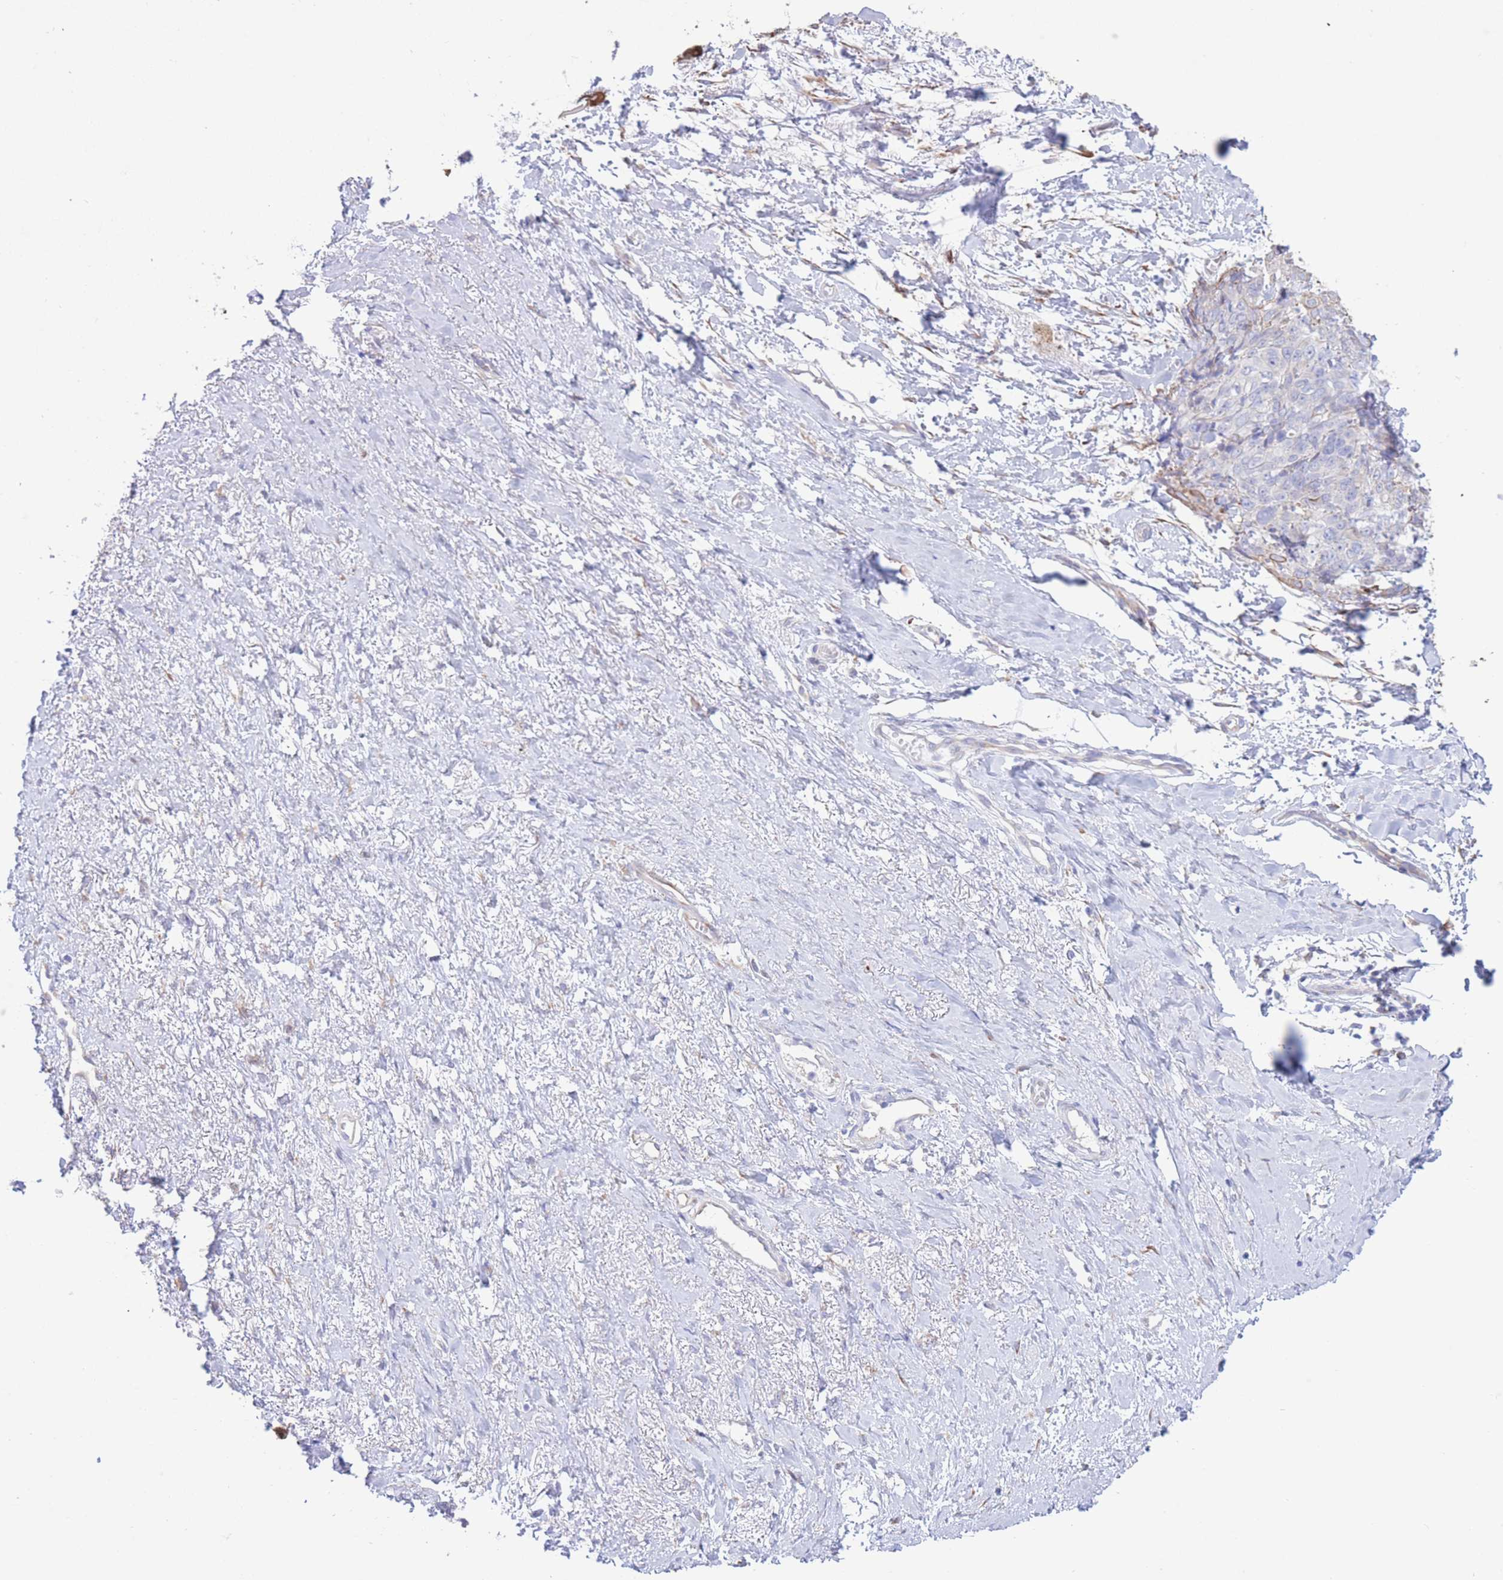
{"staining": {"intensity": "moderate", "quantity": "<25%", "location": "cytoplasmic/membranous"}, "tissue": "skin cancer", "cell_type": "Tumor cells", "image_type": "cancer", "snomed": [{"axis": "morphology", "description": "Squamous cell carcinoma, NOS"}, {"axis": "topography", "description": "Skin"}, {"axis": "topography", "description": "Vulva"}], "caption": "Squamous cell carcinoma (skin) stained for a protein shows moderate cytoplasmic/membranous positivity in tumor cells.", "gene": "MYDGF", "patient": {"sex": "female", "age": 85}}